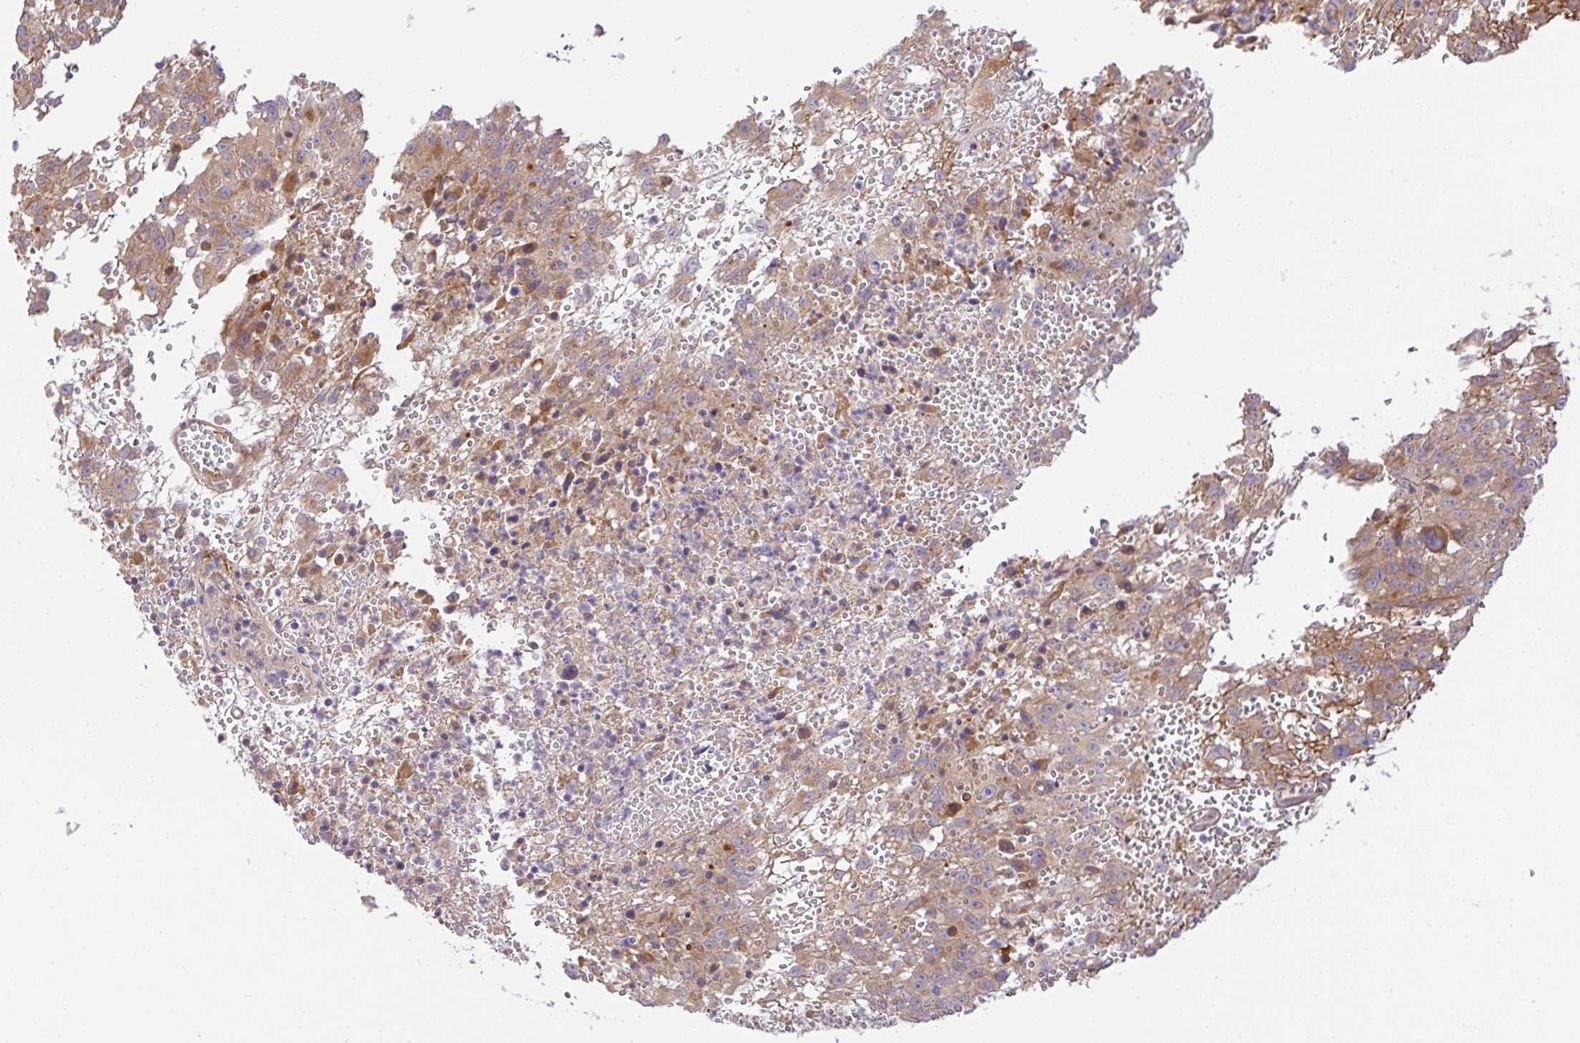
{"staining": {"intensity": "weak", "quantity": ">75%", "location": "cytoplasmic/membranous"}, "tissue": "melanoma", "cell_type": "Tumor cells", "image_type": "cancer", "snomed": [{"axis": "morphology", "description": "Malignant melanoma, NOS"}, {"axis": "topography", "description": "Skin"}], "caption": "Human malignant melanoma stained with a protein marker reveals weak staining in tumor cells.", "gene": "UBE4A", "patient": {"sex": "male", "age": 46}}